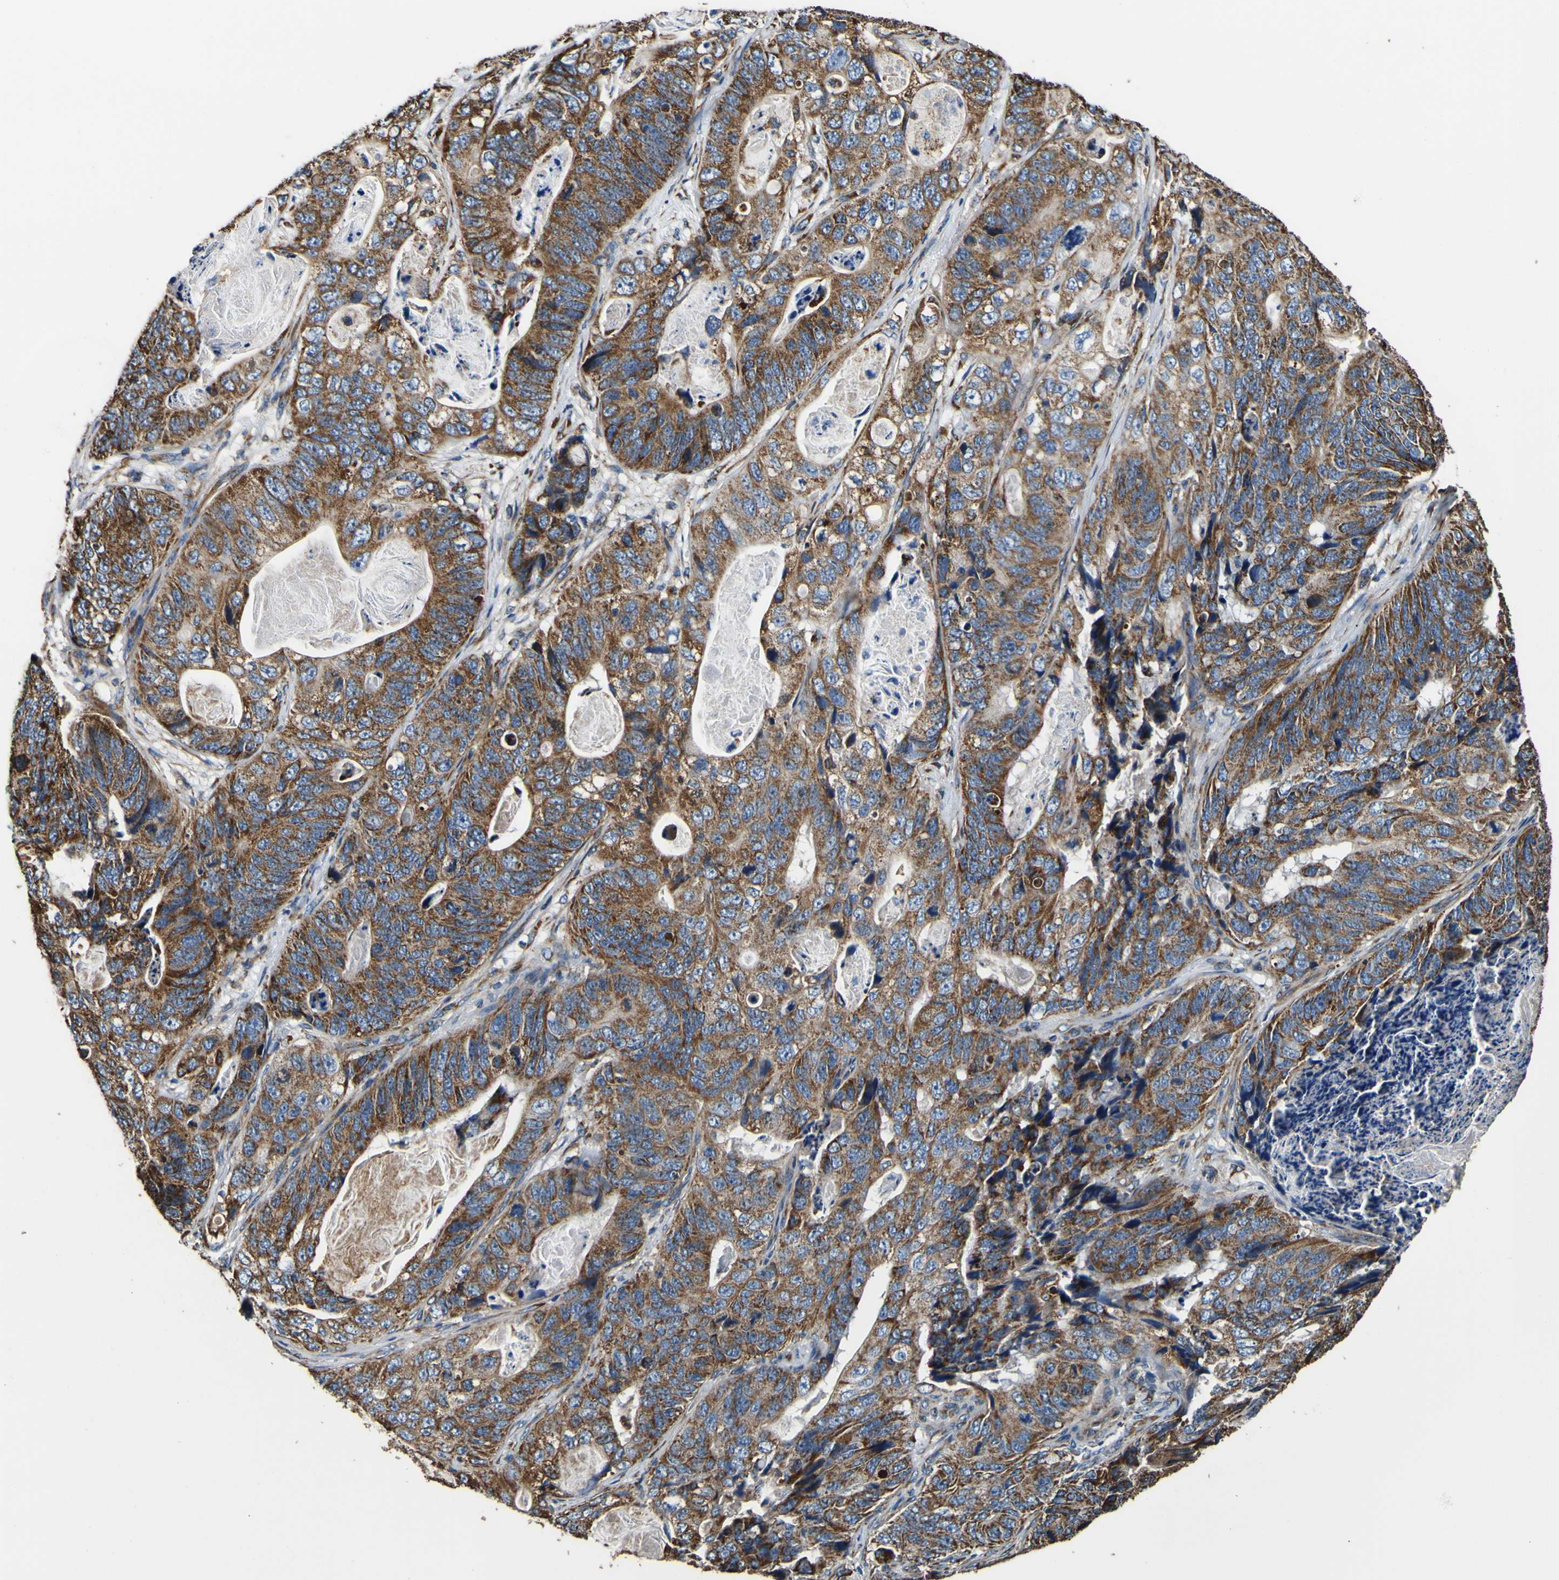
{"staining": {"intensity": "strong", "quantity": ">75%", "location": "cytoplasmic/membranous"}, "tissue": "stomach cancer", "cell_type": "Tumor cells", "image_type": "cancer", "snomed": [{"axis": "morphology", "description": "Adenocarcinoma, NOS"}, {"axis": "topography", "description": "Stomach"}], "caption": "A brown stain shows strong cytoplasmic/membranous positivity of a protein in human stomach cancer tumor cells. (DAB = brown stain, brightfield microscopy at high magnification).", "gene": "INPP5A", "patient": {"sex": "female", "age": 89}}